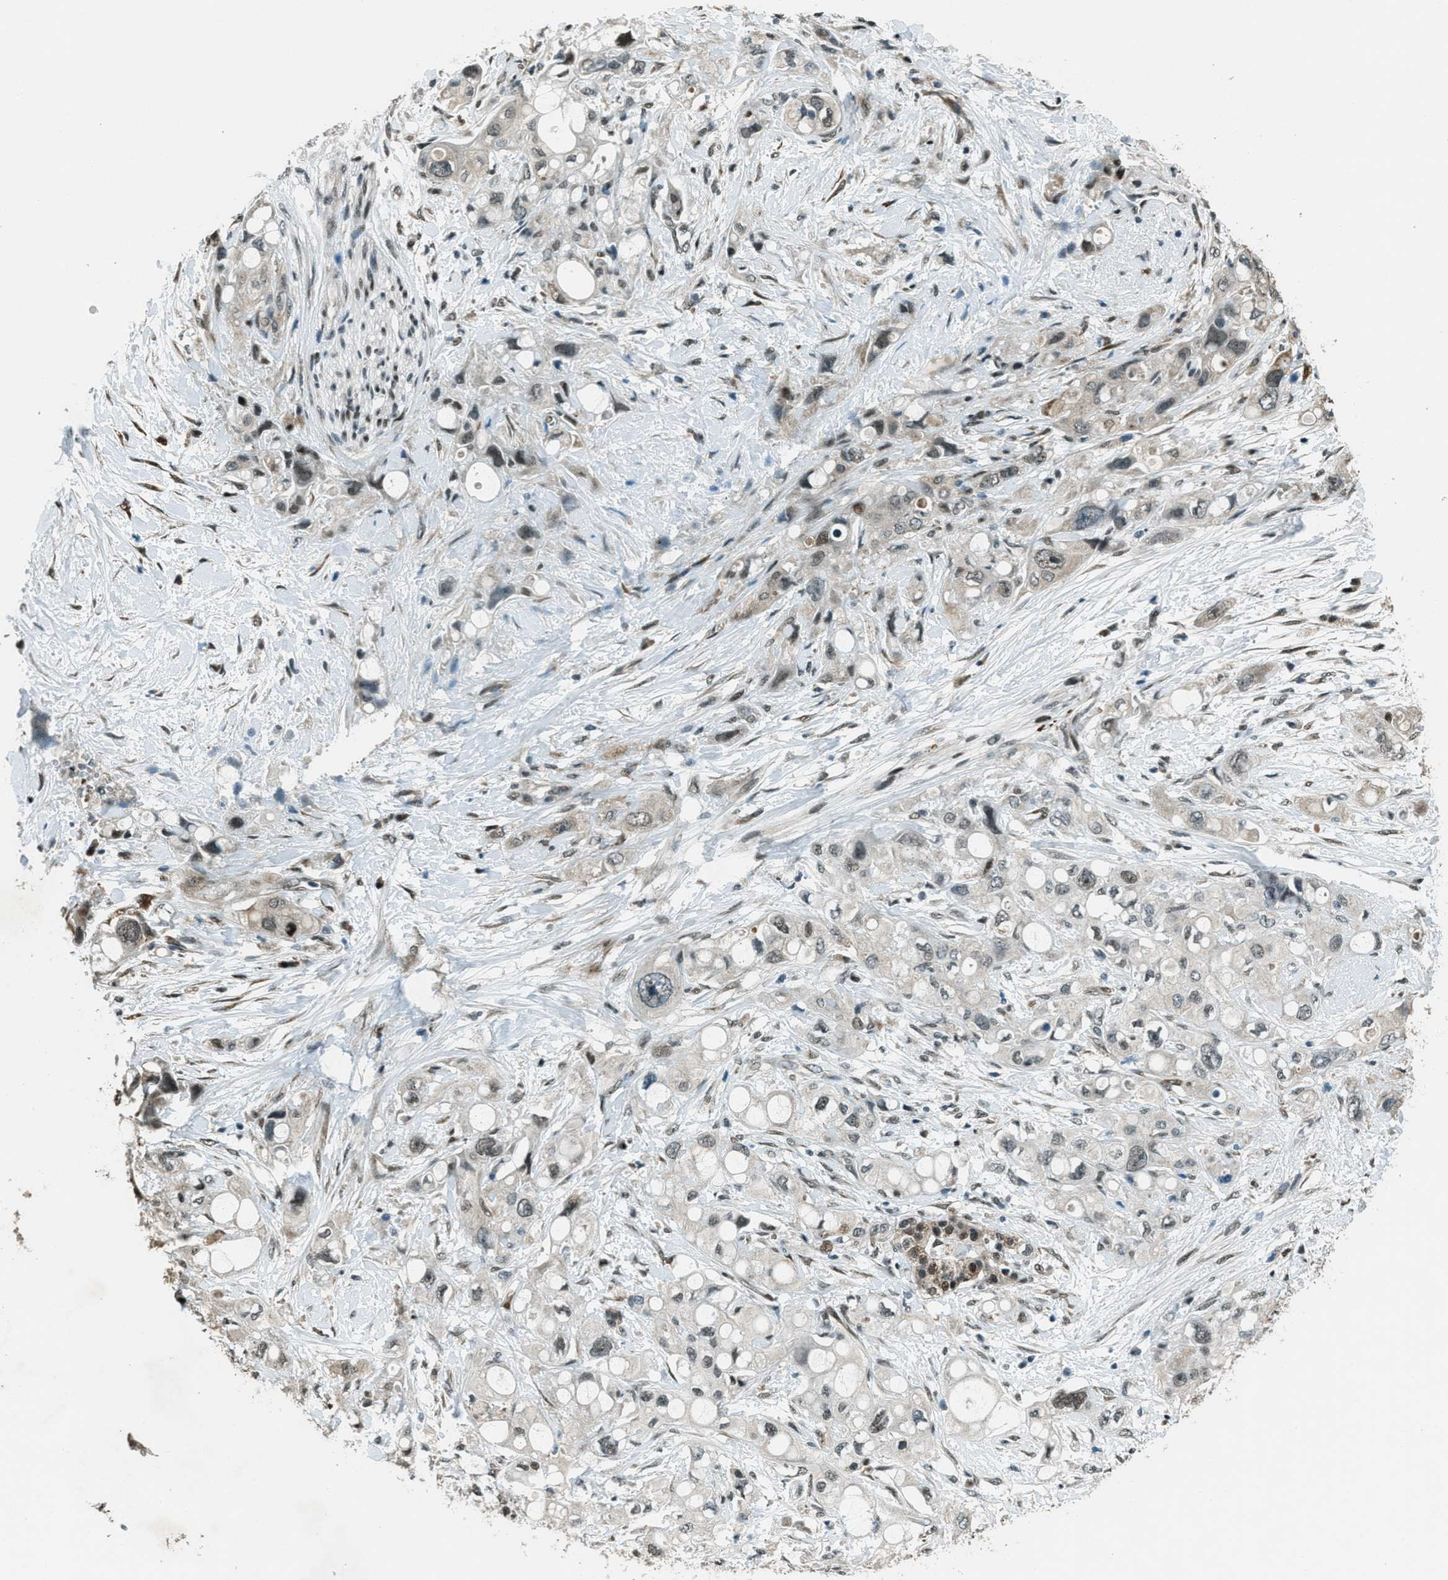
{"staining": {"intensity": "weak", "quantity": "<25%", "location": "cytoplasmic/membranous,nuclear"}, "tissue": "pancreatic cancer", "cell_type": "Tumor cells", "image_type": "cancer", "snomed": [{"axis": "morphology", "description": "Adenocarcinoma, NOS"}, {"axis": "topography", "description": "Pancreas"}], "caption": "DAB immunohistochemical staining of pancreatic cancer reveals no significant staining in tumor cells.", "gene": "TARDBP", "patient": {"sex": "female", "age": 56}}